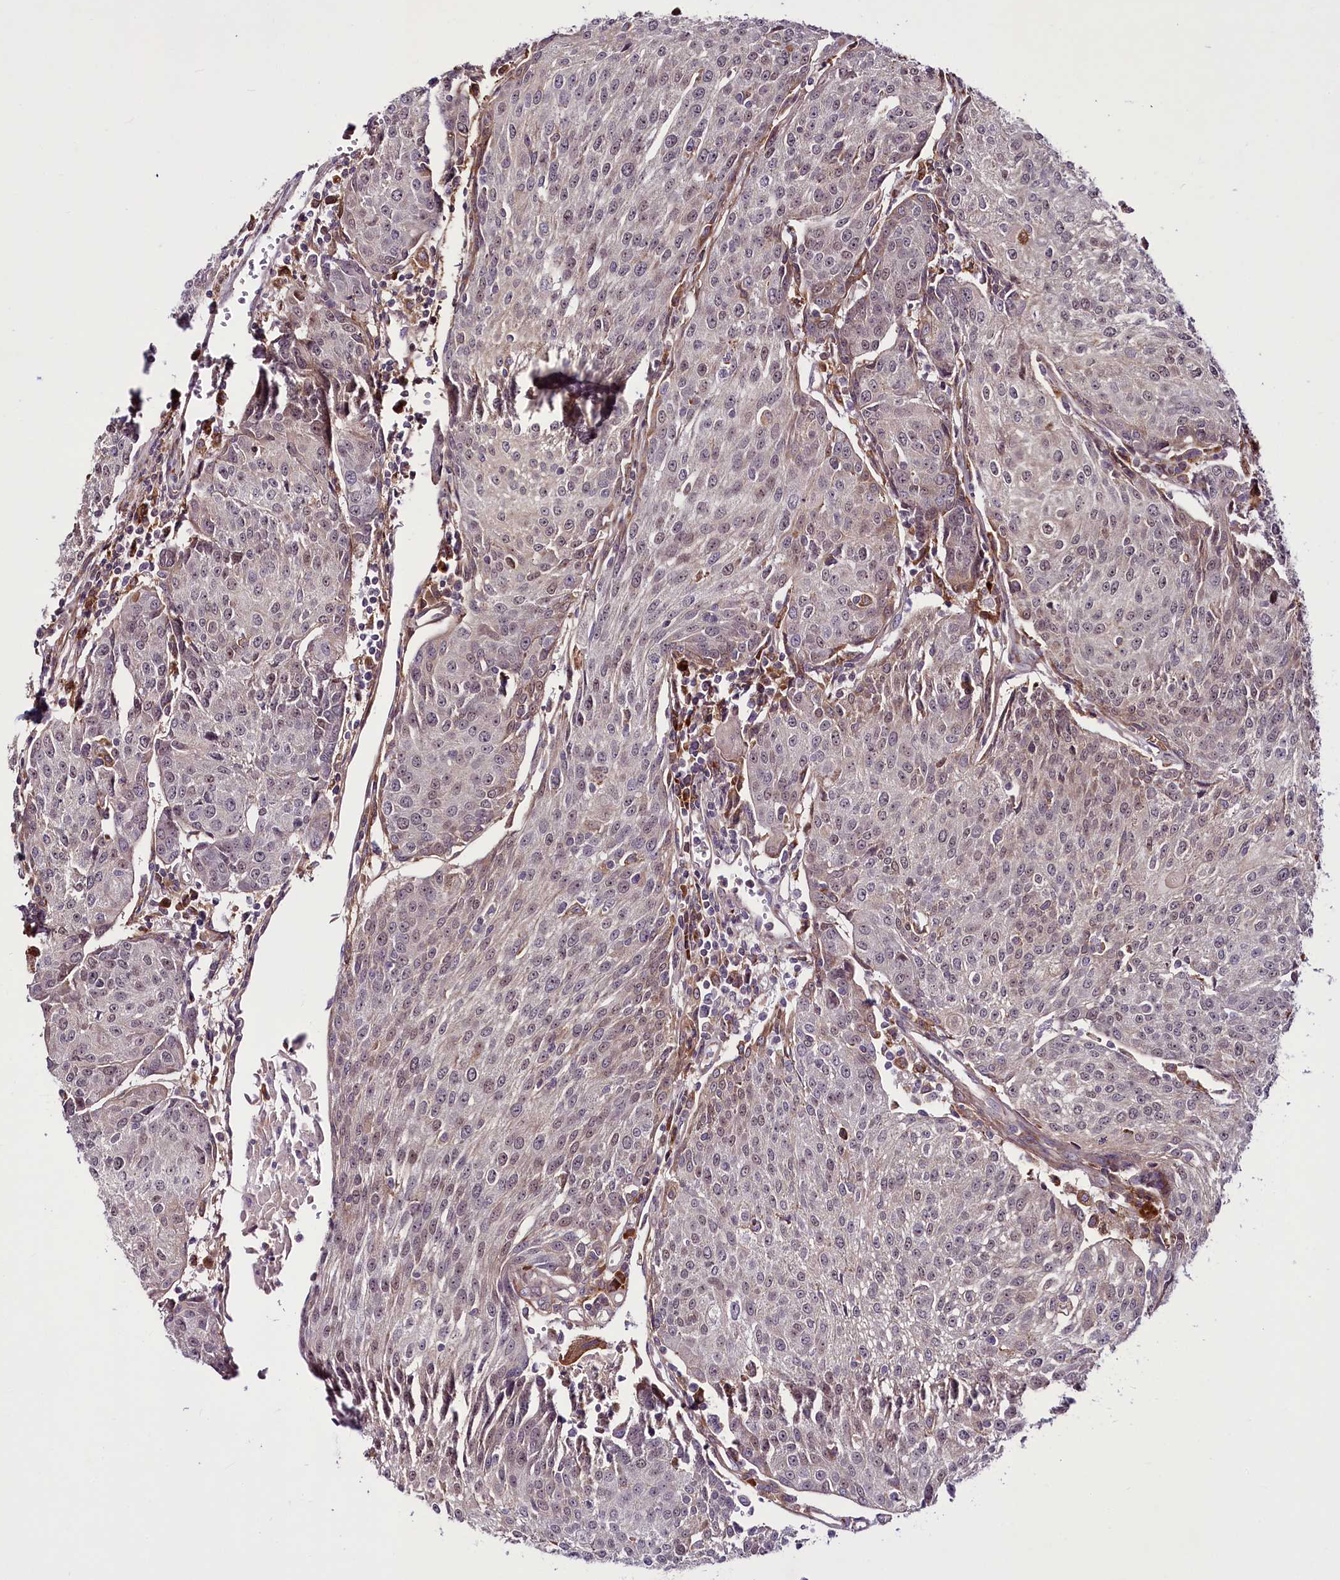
{"staining": {"intensity": "weak", "quantity": "25%-75%", "location": "nuclear"}, "tissue": "urothelial cancer", "cell_type": "Tumor cells", "image_type": "cancer", "snomed": [{"axis": "morphology", "description": "Urothelial carcinoma, High grade"}, {"axis": "topography", "description": "Urinary bladder"}], "caption": "Brown immunohistochemical staining in urothelial cancer shows weak nuclear staining in approximately 25%-75% of tumor cells.", "gene": "RSBN1", "patient": {"sex": "female", "age": 85}}